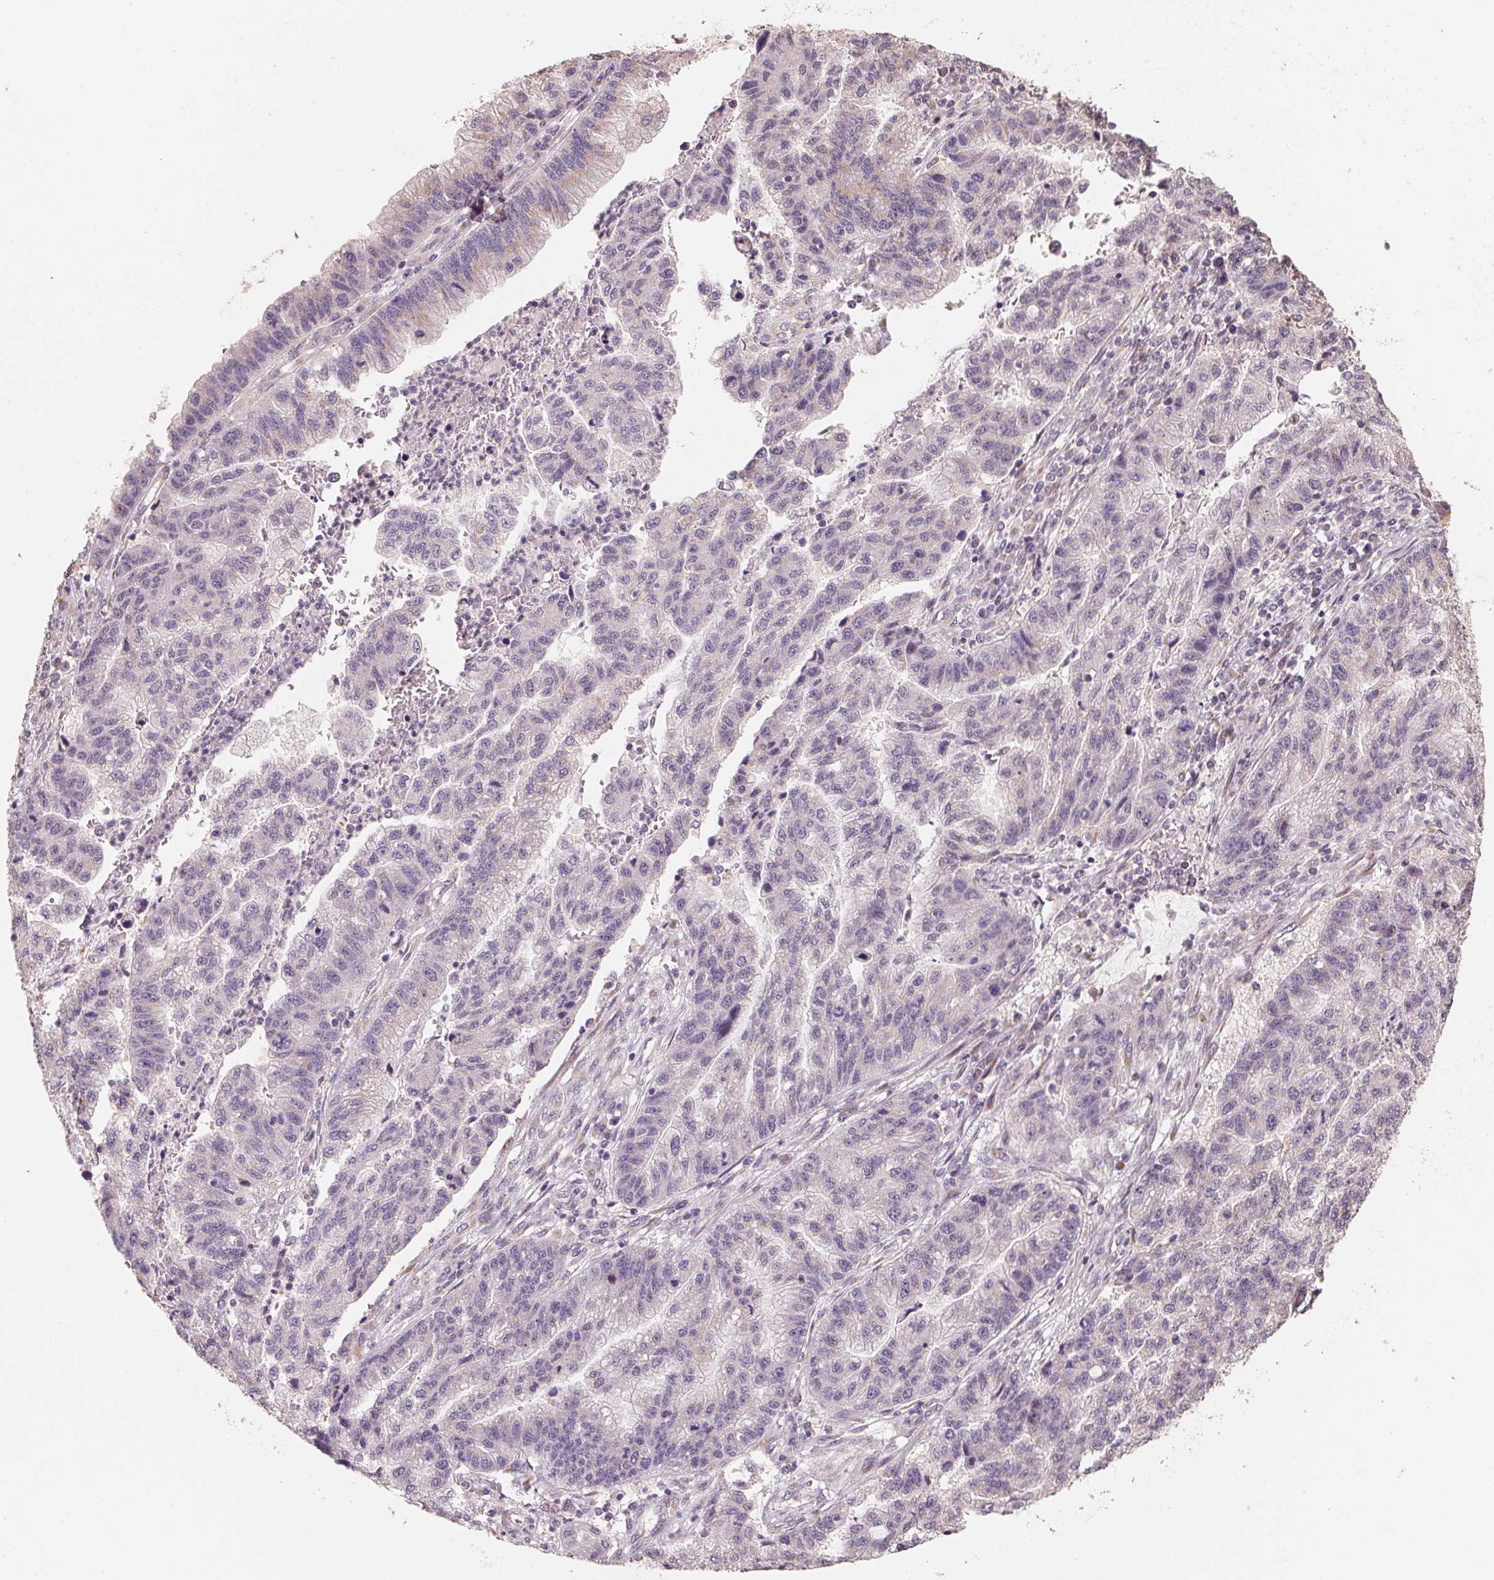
{"staining": {"intensity": "negative", "quantity": "none", "location": "none"}, "tissue": "stomach cancer", "cell_type": "Tumor cells", "image_type": "cancer", "snomed": [{"axis": "morphology", "description": "Adenocarcinoma, NOS"}, {"axis": "topography", "description": "Stomach"}], "caption": "DAB immunohistochemical staining of human adenocarcinoma (stomach) displays no significant positivity in tumor cells.", "gene": "TSPAN12", "patient": {"sex": "male", "age": 83}}